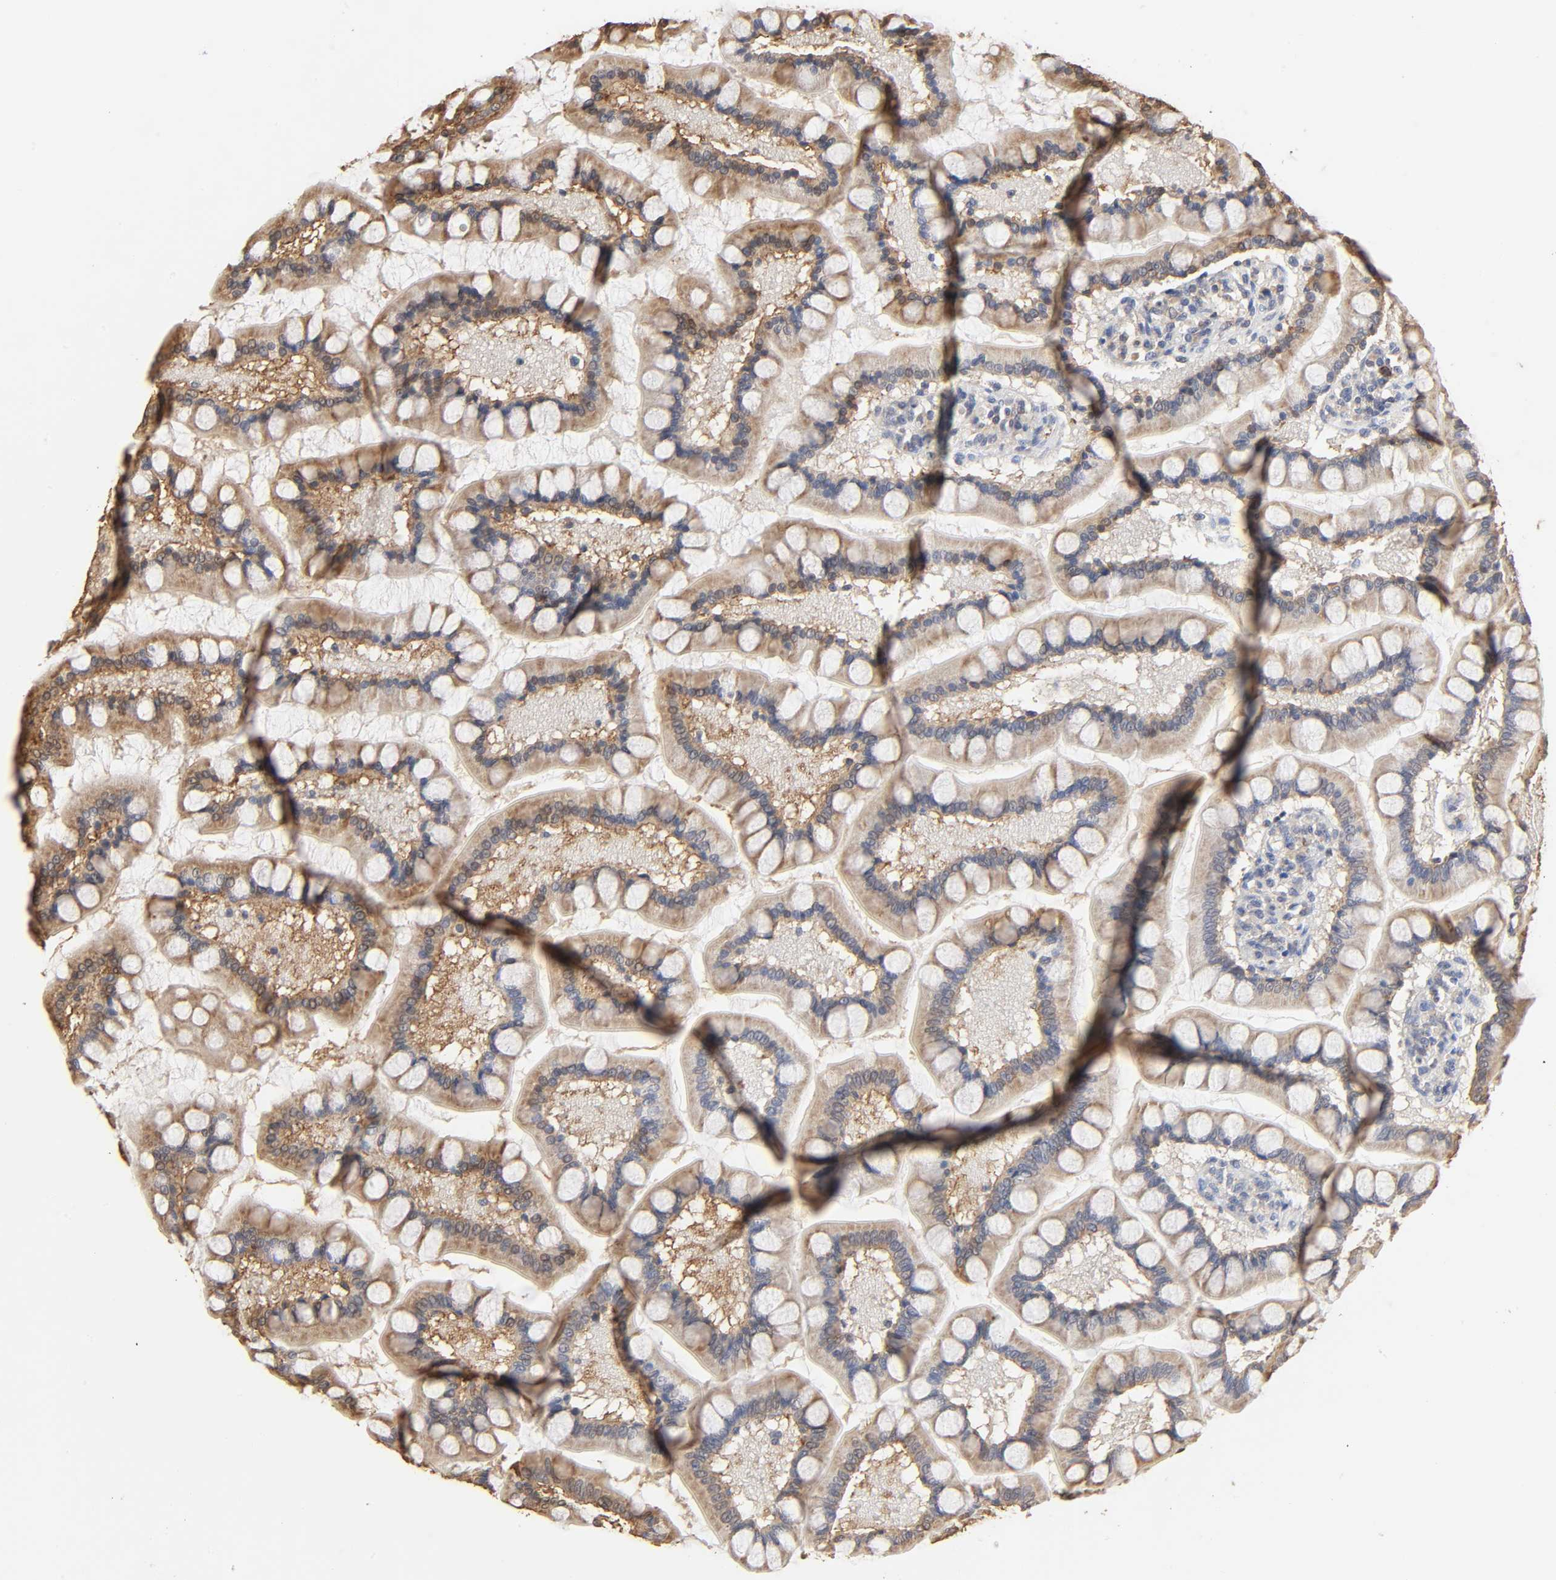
{"staining": {"intensity": "moderate", "quantity": ">75%", "location": "cytoplasmic/membranous"}, "tissue": "small intestine", "cell_type": "Glandular cells", "image_type": "normal", "snomed": [{"axis": "morphology", "description": "Normal tissue, NOS"}, {"axis": "topography", "description": "Small intestine"}], "caption": "IHC (DAB) staining of normal human small intestine reveals moderate cytoplasmic/membranous protein expression in about >75% of glandular cells.", "gene": "CYCS", "patient": {"sex": "male", "age": 41}}